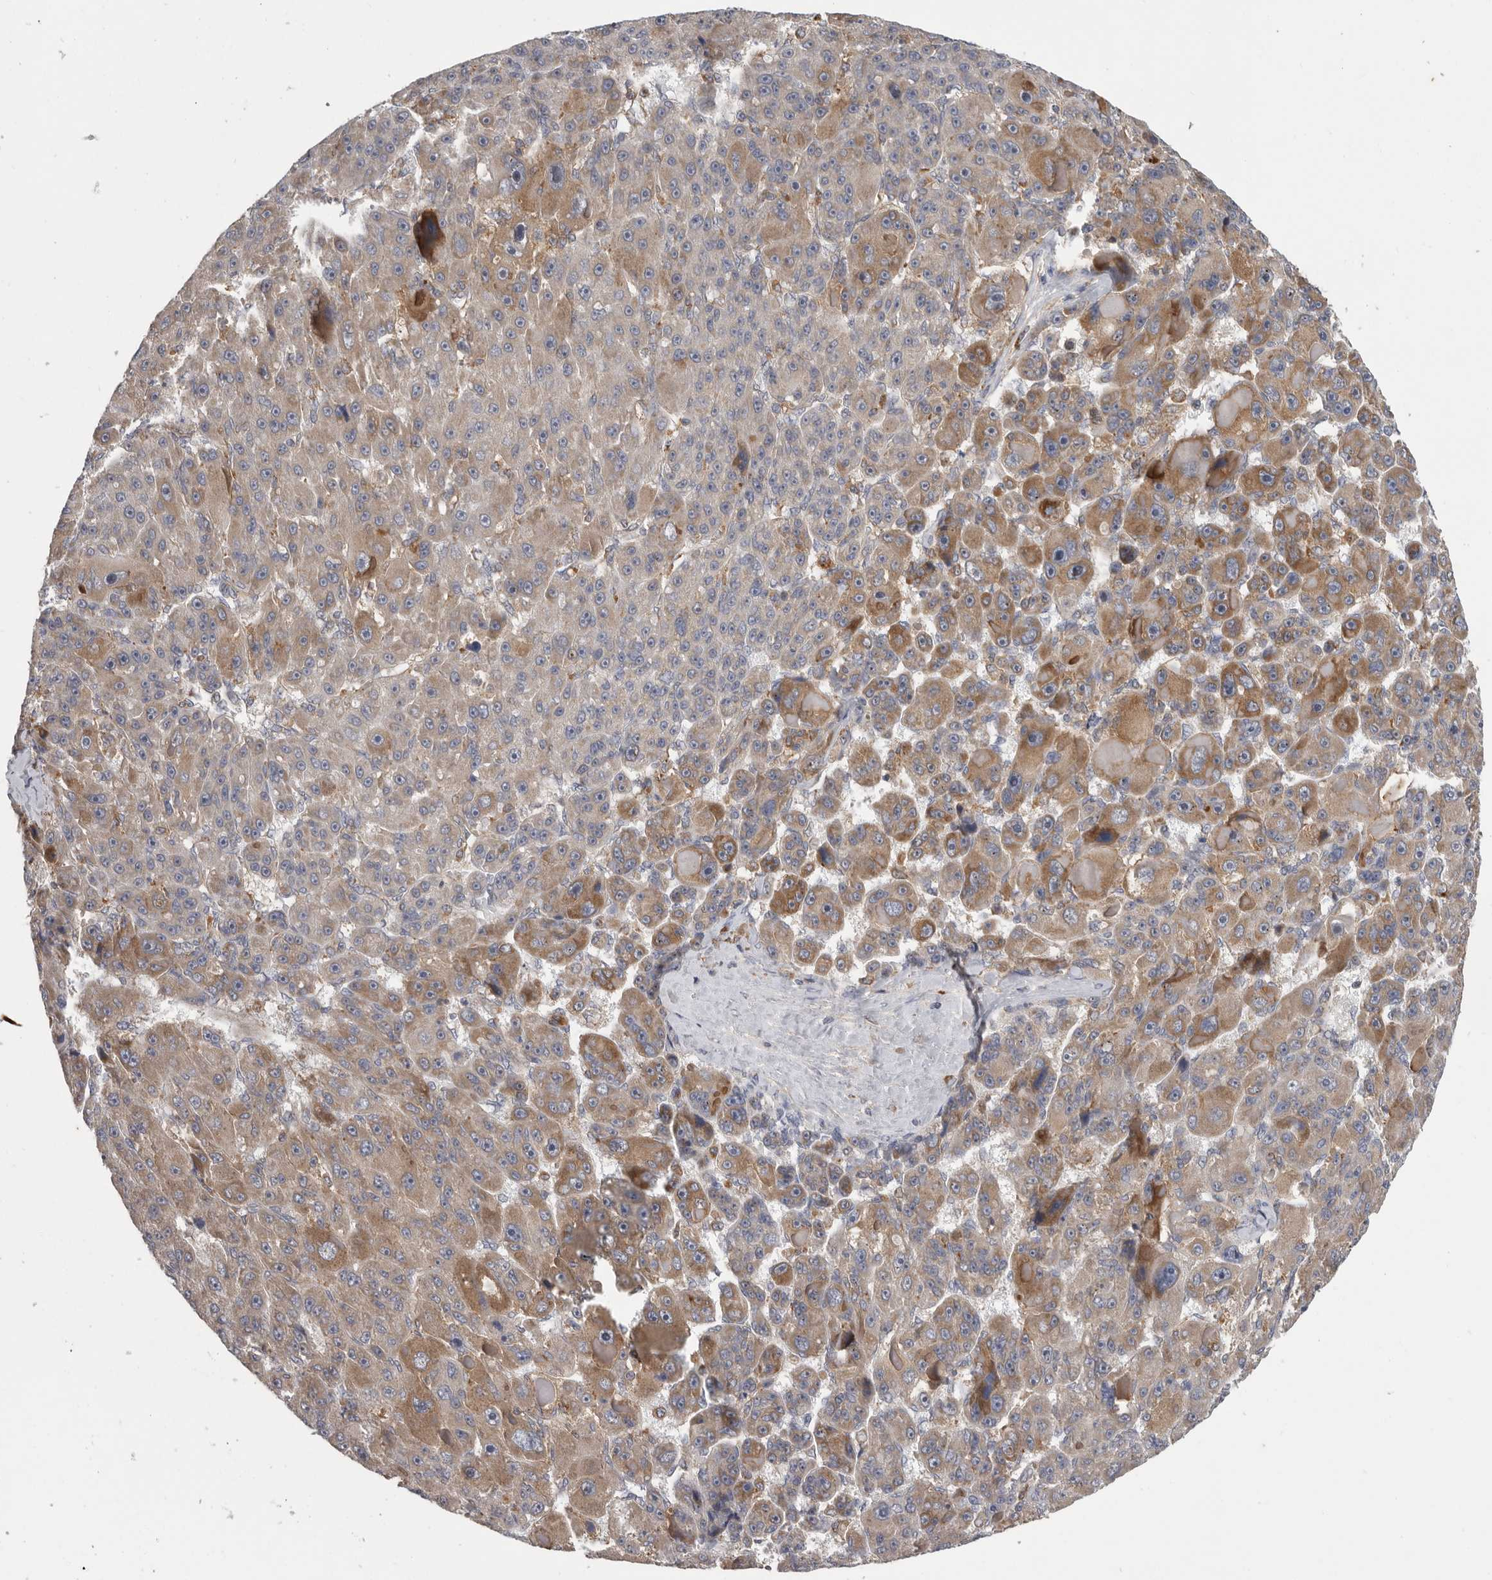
{"staining": {"intensity": "moderate", "quantity": "25%-75%", "location": "cytoplasmic/membranous"}, "tissue": "liver cancer", "cell_type": "Tumor cells", "image_type": "cancer", "snomed": [{"axis": "morphology", "description": "Carcinoma, Hepatocellular, NOS"}, {"axis": "topography", "description": "Liver"}], "caption": "Moderate cytoplasmic/membranous expression for a protein is appreciated in about 25%-75% of tumor cells of liver cancer (hepatocellular carcinoma) using immunohistochemistry.", "gene": "C1orf109", "patient": {"sex": "male", "age": 76}}